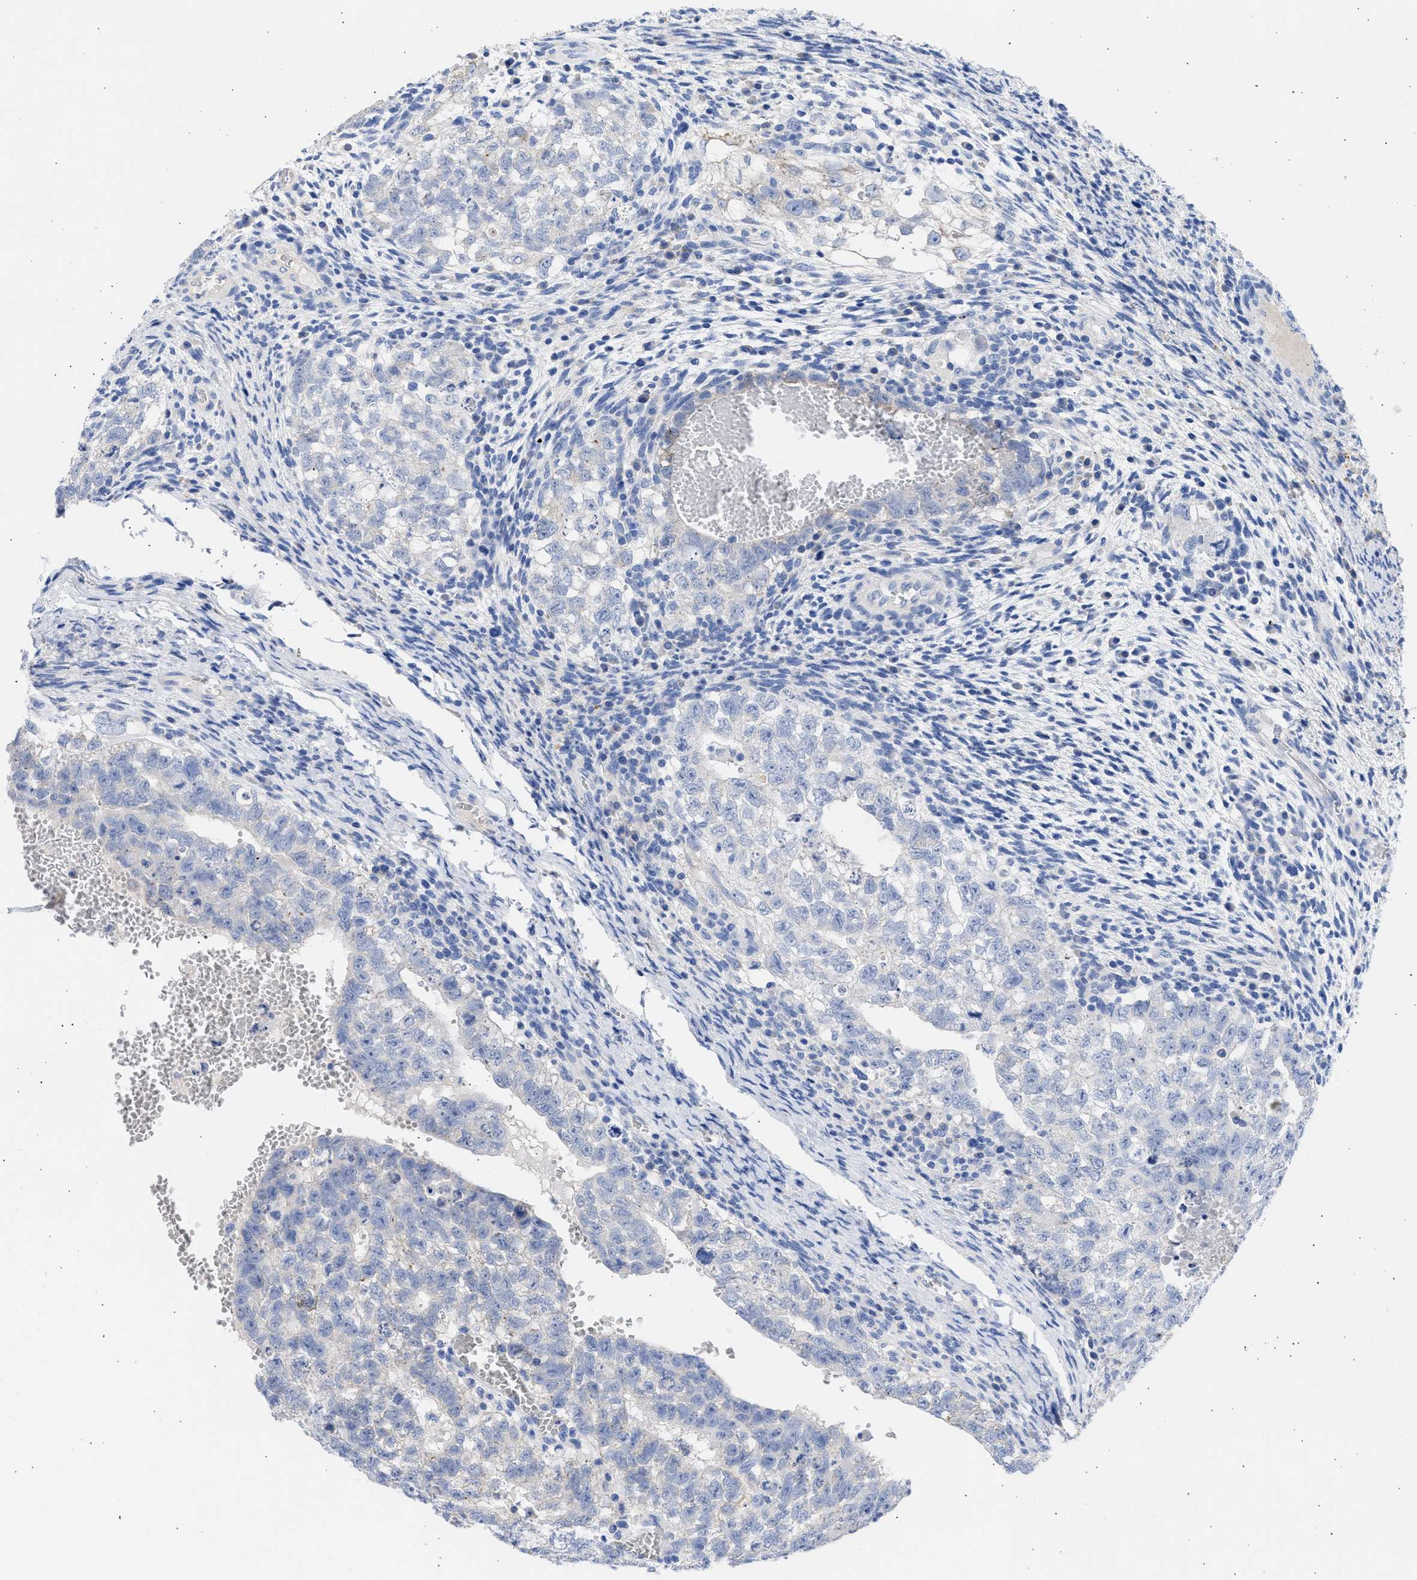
{"staining": {"intensity": "negative", "quantity": "none", "location": "none"}, "tissue": "testis cancer", "cell_type": "Tumor cells", "image_type": "cancer", "snomed": [{"axis": "morphology", "description": "Seminoma, NOS"}, {"axis": "morphology", "description": "Carcinoma, Embryonal, NOS"}, {"axis": "topography", "description": "Testis"}], "caption": "Testis cancer (embryonal carcinoma) stained for a protein using IHC shows no expression tumor cells.", "gene": "RSPH1", "patient": {"sex": "male", "age": 38}}